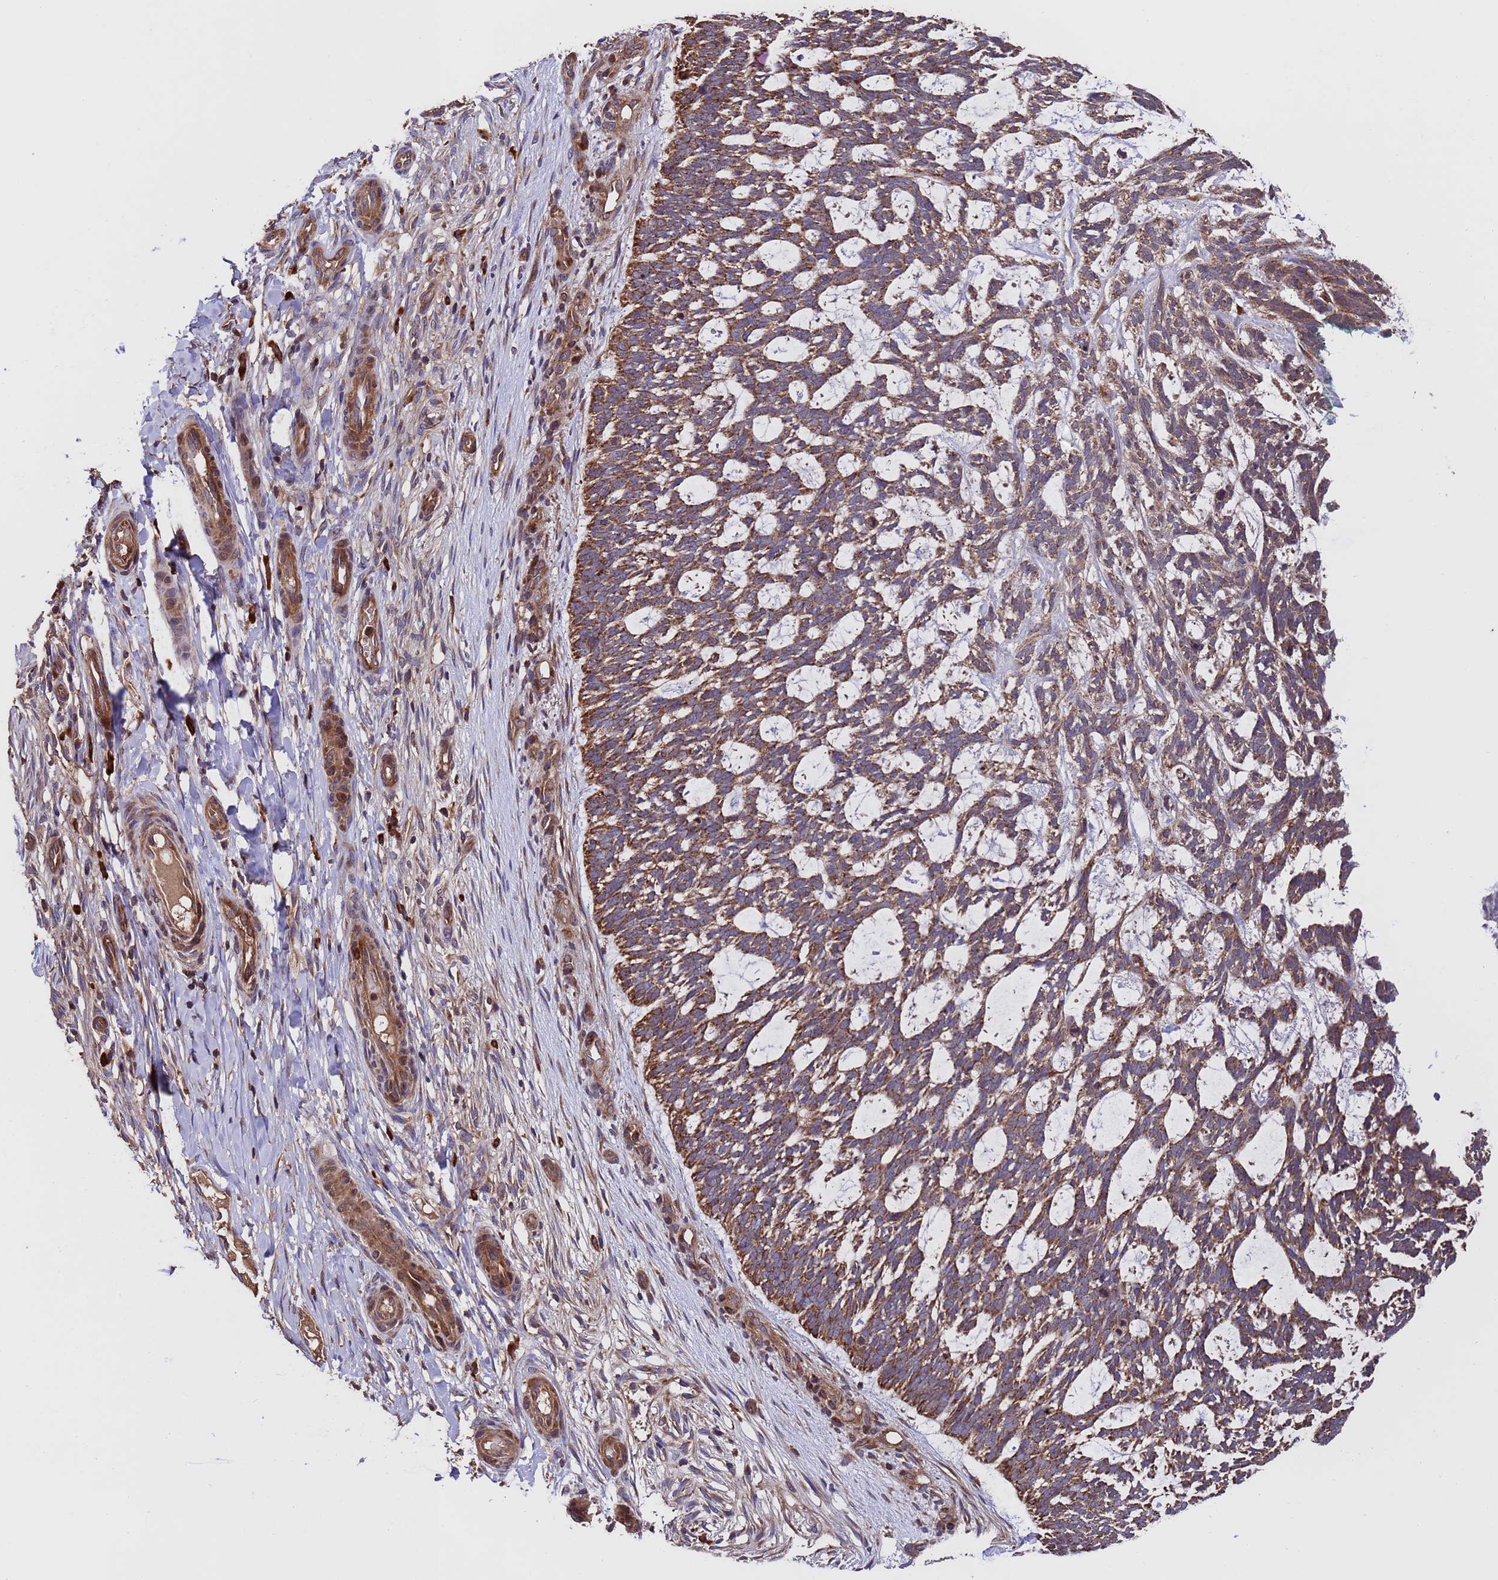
{"staining": {"intensity": "moderate", "quantity": ">75%", "location": "cytoplasmic/membranous"}, "tissue": "skin cancer", "cell_type": "Tumor cells", "image_type": "cancer", "snomed": [{"axis": "morphology", "description": "Basal cell carcinoma"}, {"axis": "topography", "description": "Skin"}], "caption": "About >75% of tumor cells in skin basal cell carcinoma display moderate cytoplasmic/membranous protein positivity as visualized by brown immunohistochemical staining.", "gene": "TSR3", "patient": {"sex": "male", "age": 88}}